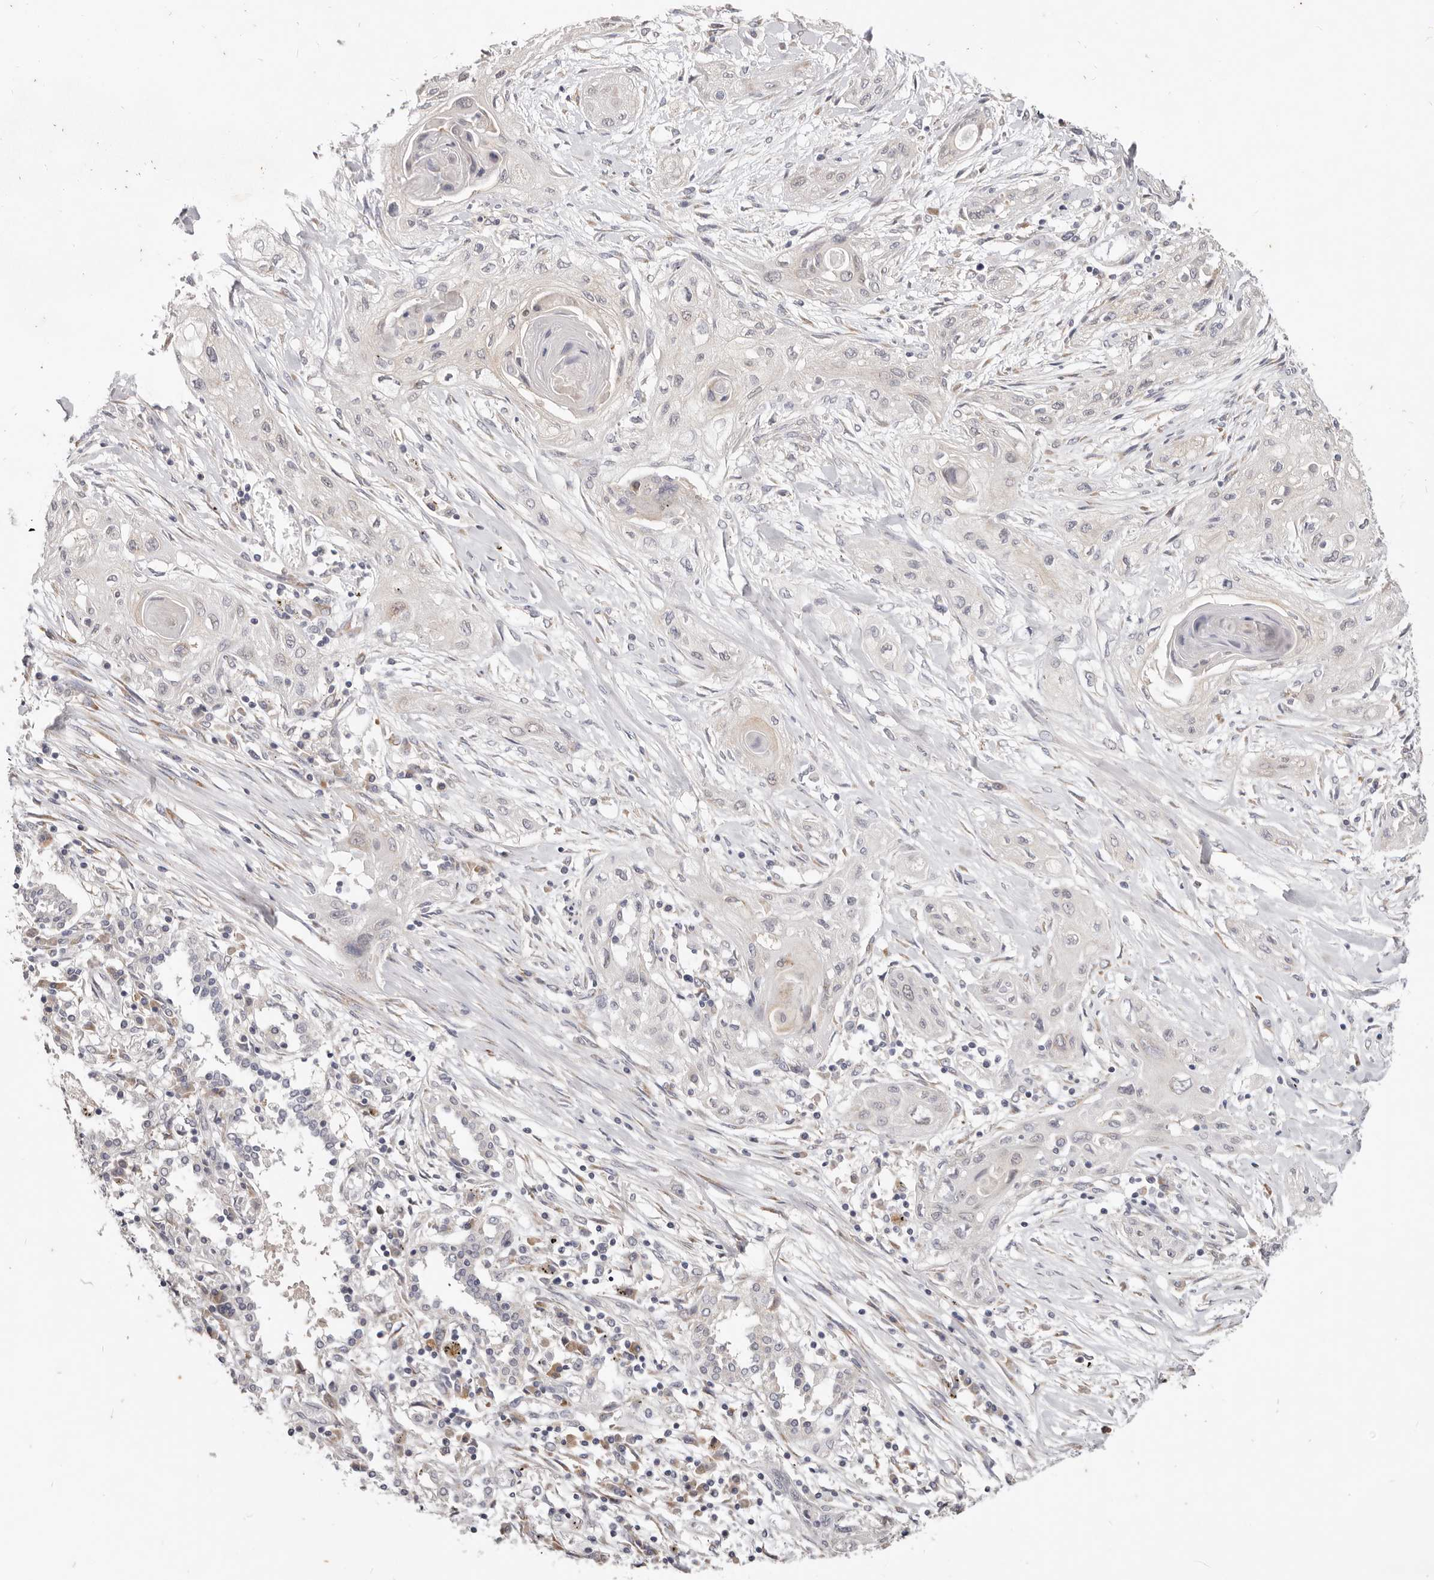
{"staining": {"intensity": "negative", "quantity": "none", "location": "none"}, "tissue": "lung cancer", "cell_type": "Tumor cells", "image_type": "cancer", "snomed": [{"axis": "morphology", "description": "Squamous cell carcinoma, NOS"}, {"axis": "topography", "description": "Lung"}], "caption": "An image of lung cancer stained for a protein reveals no brown staining in tumor cells.", "gene": "WDR77", "patient": {"sex": "female", "age": 47}}